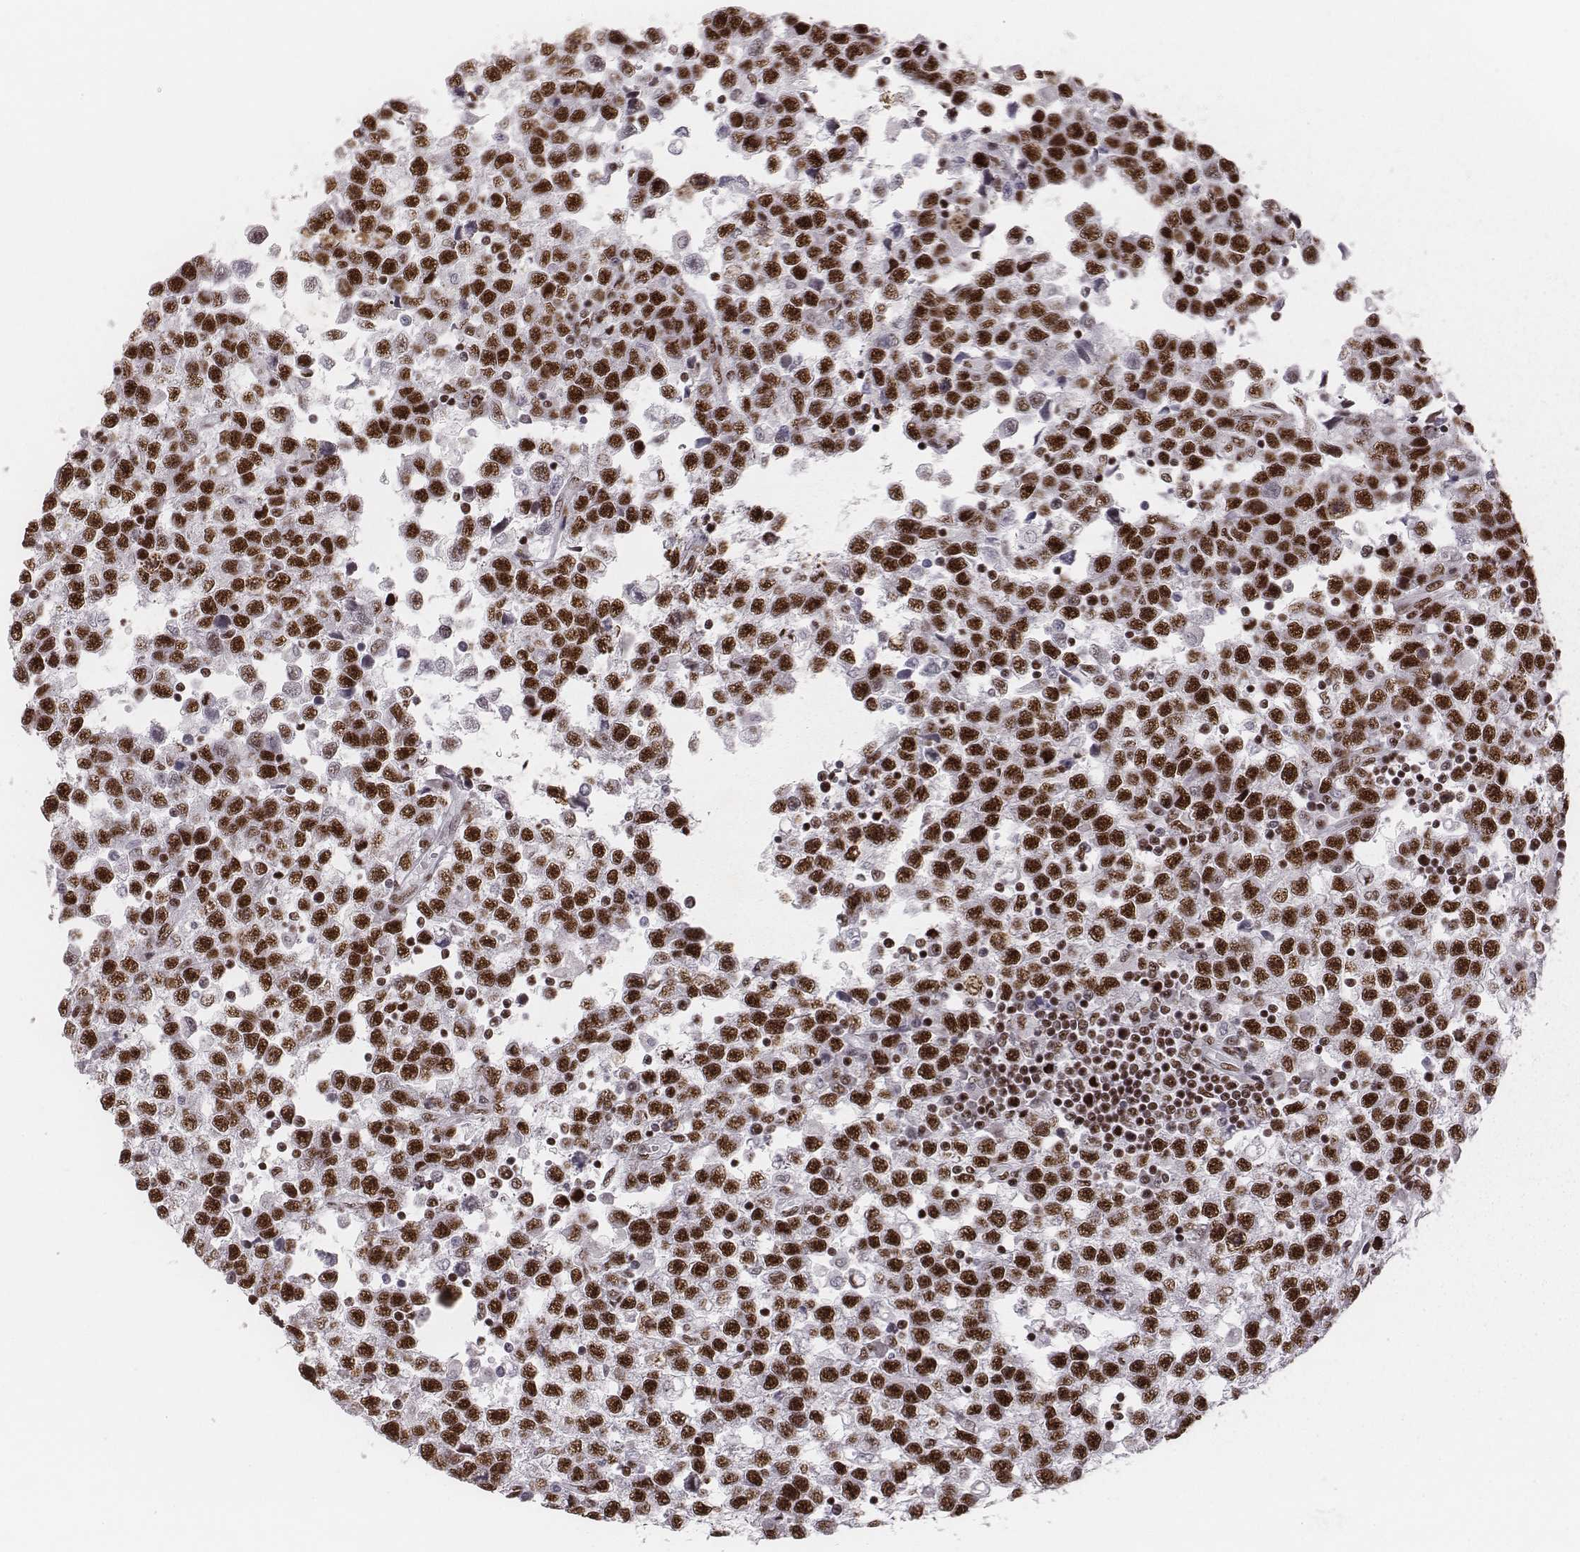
{"staining": {"intensity": "strong", "quantity": ">75%", "location": "nuclear"}, "tissue": "testis cancer", "cell_type": "Tumor cells", "image_type": "cancer", "snomed": [{"axis": "morphology", "description": "Seminoma, NOS"}, {"axis": "topography", "description": "Testis"}], "caption": "Tumor cells reveal high levels of strong nuclear staining in approximately >75% of cells in testis seminoma.", "gene": "LUC7L", "patient": {"sex": "male", "age": 34}}